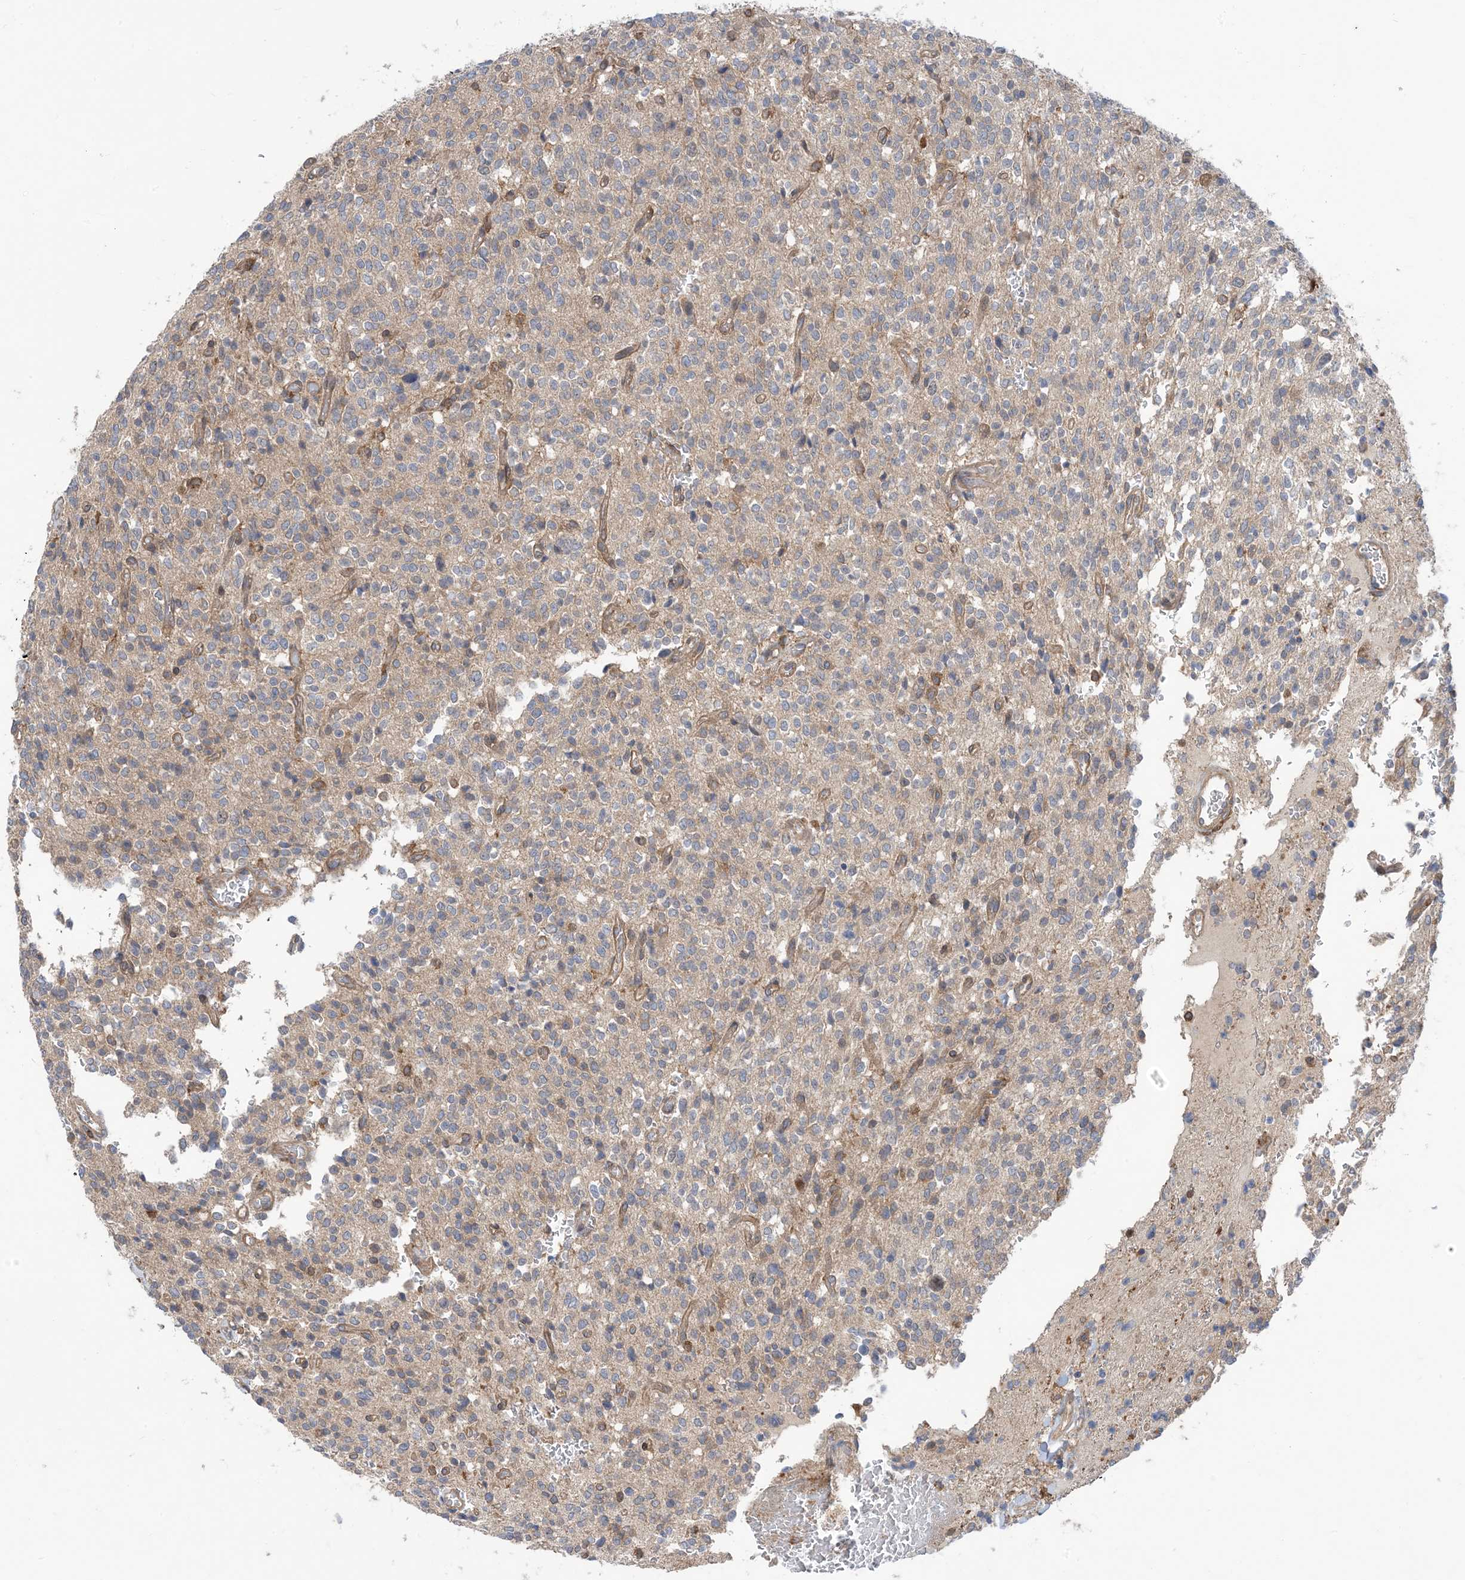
{"staining": {"intensity": "negative", "quantity": "none", "location": "none"}, "tissue": "glioma", "cell_type": "Tumor cells", "image_type": "cancer", "snomed": [{"axis": "morphology", "description": "Glioma, malignant, High grade"}, {"axis": "topography", "description": "Brain"}], "caption": "A histopathology image of human glioma is negative for staining in tumor cells.", "gene": "HS1BP3", "patient": {"sex": "male", "age": 34}}